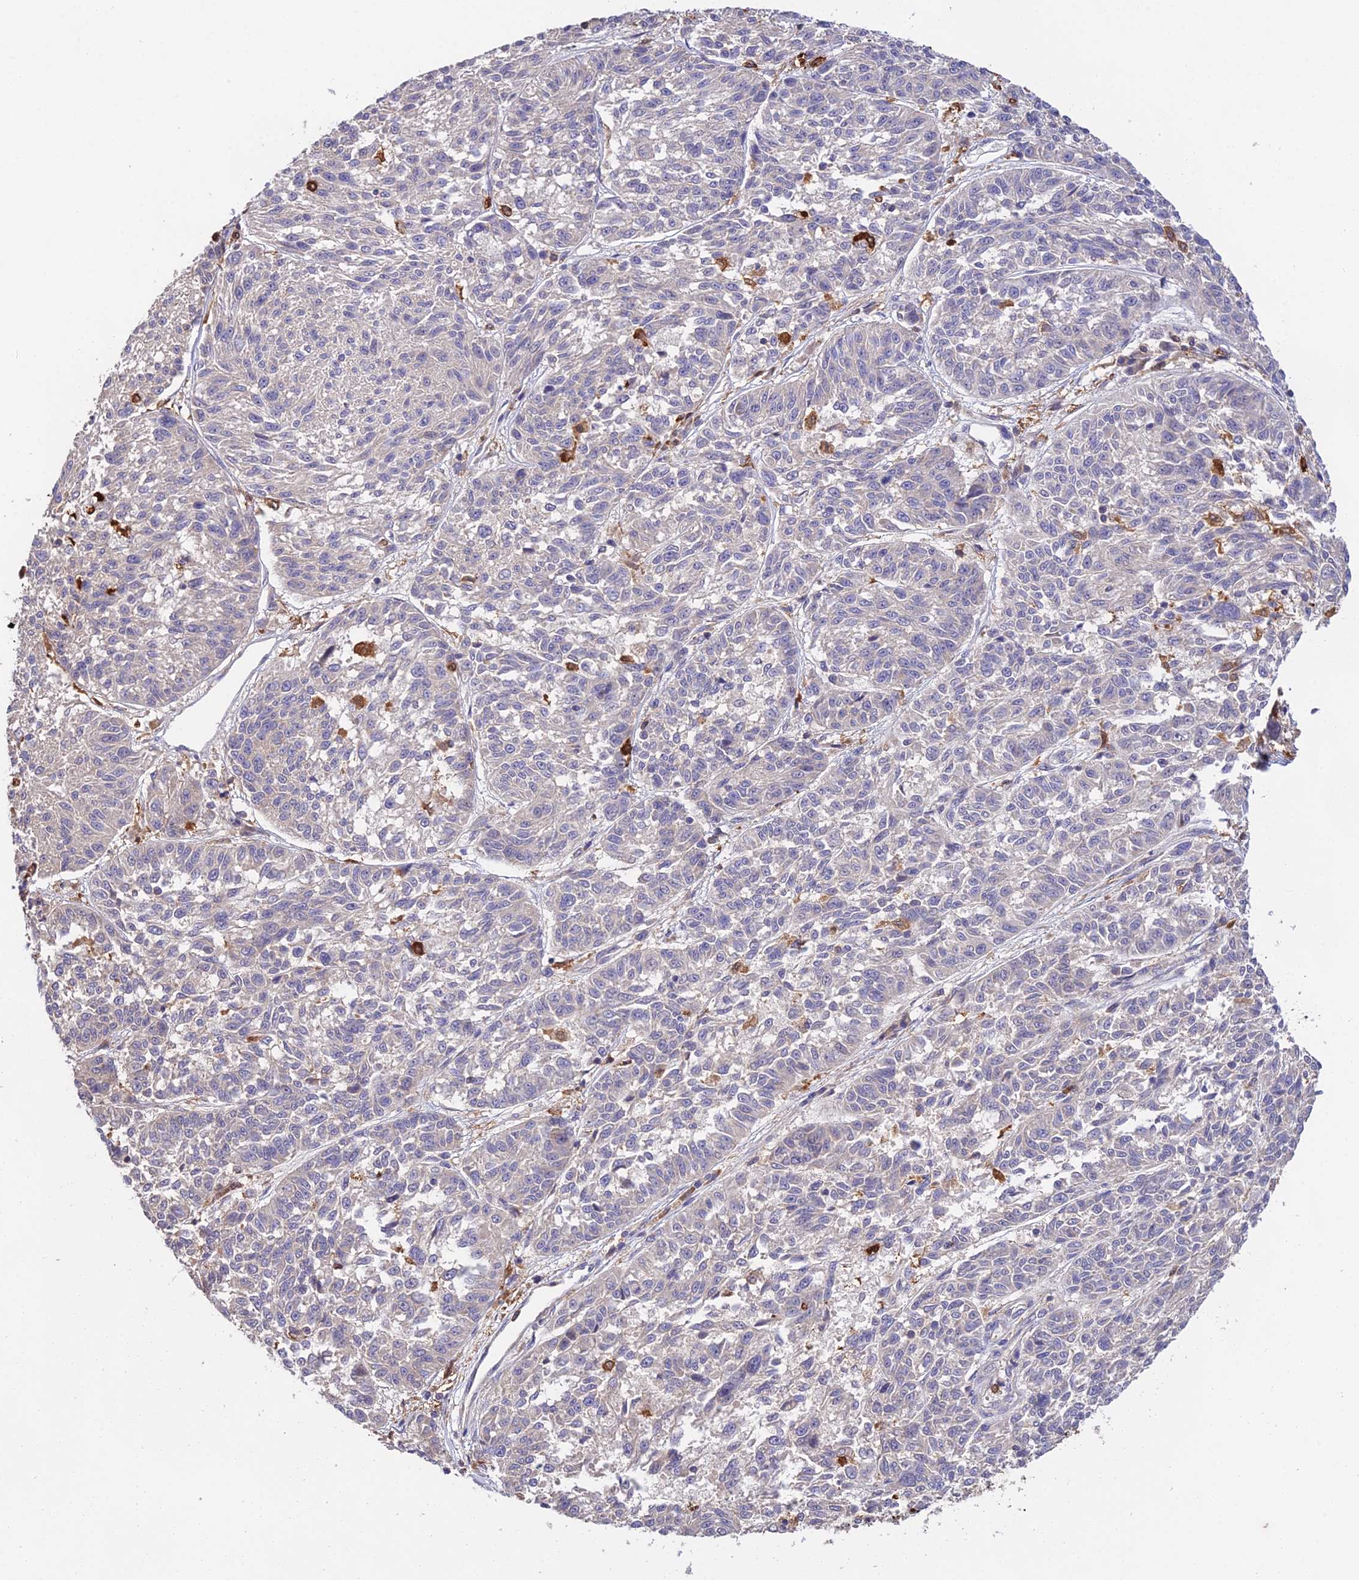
{"staining": {"intensity": "negative", "quantity": "none", "location": "none"}, "tissue": "melanoma", "cell_type": "Tumor cells", "image_type": "cancer", "snomed": [{"axis": "morphology", "description": "Malignant melanoma, NOS"}, {"axis": "topography", "description": "Skin"}], "caption": "A photomicrograph of human malignant melanoma is negative for staining in tumor cells. (Stains: DAB (3,3'-diaminobenzidine) IHC with hematoxylin counter stain, Microscopy: brightfield microscopy at high magnification).", "gene": "FBP1", "patient": {"sex": "male", "age": 53}}